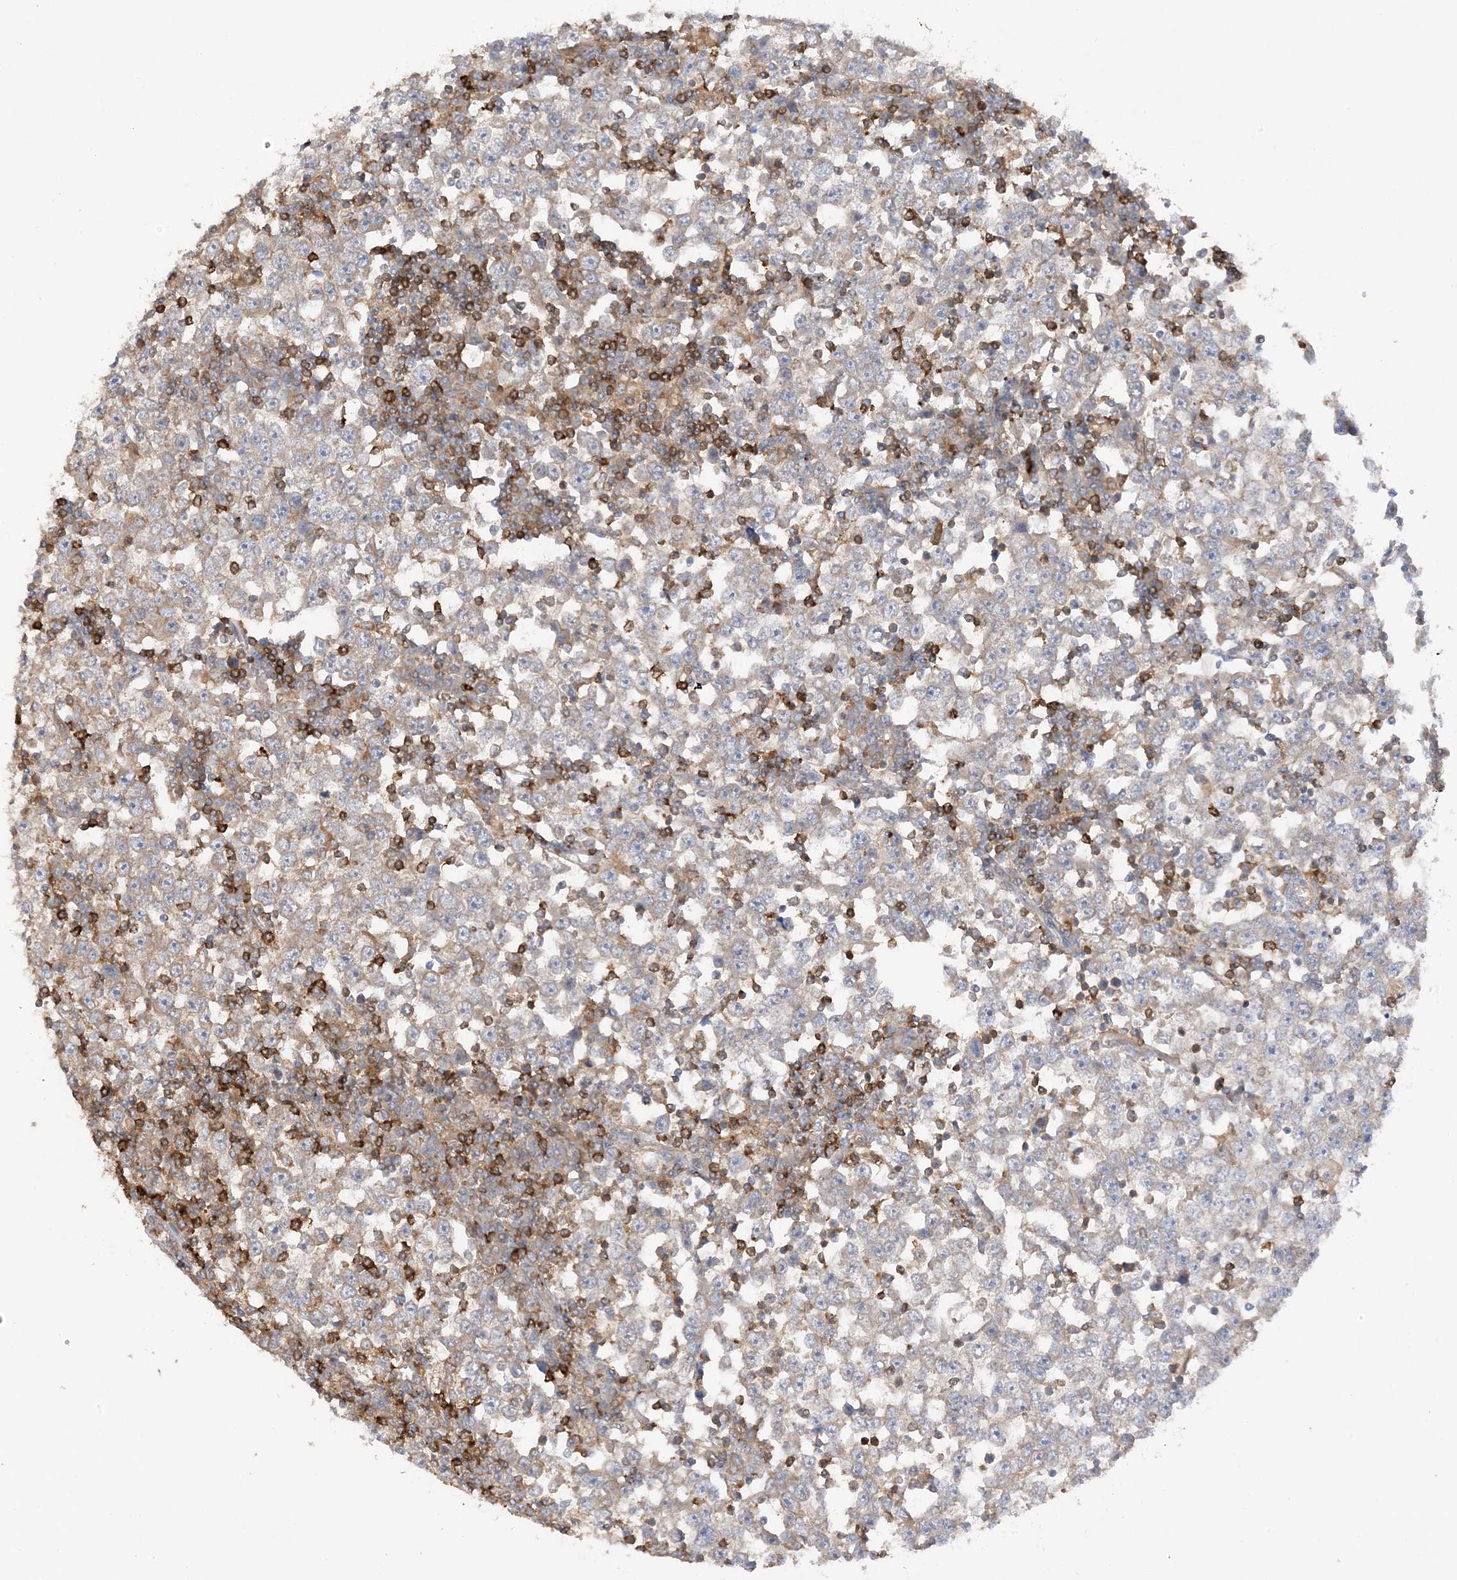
{"staining": {"intensity": "weak", "quantity": "<25%", "location": "cytoplasmic/membranous"}, "tissue": "testis cancer", "cell_type": "Tumor cells", "image_type": "cancer", "snomed": [{"axis": "morphology", "description": "Seminoma, NOS"}, {"axis": "topography", "description": "Testis"}], "caption": "Protein analysis of testis cancer (seminoma) displays no significant expression in tumor cells.", "gene": "PHACTR2", "patient": {"sex": "male", "age": 65}}